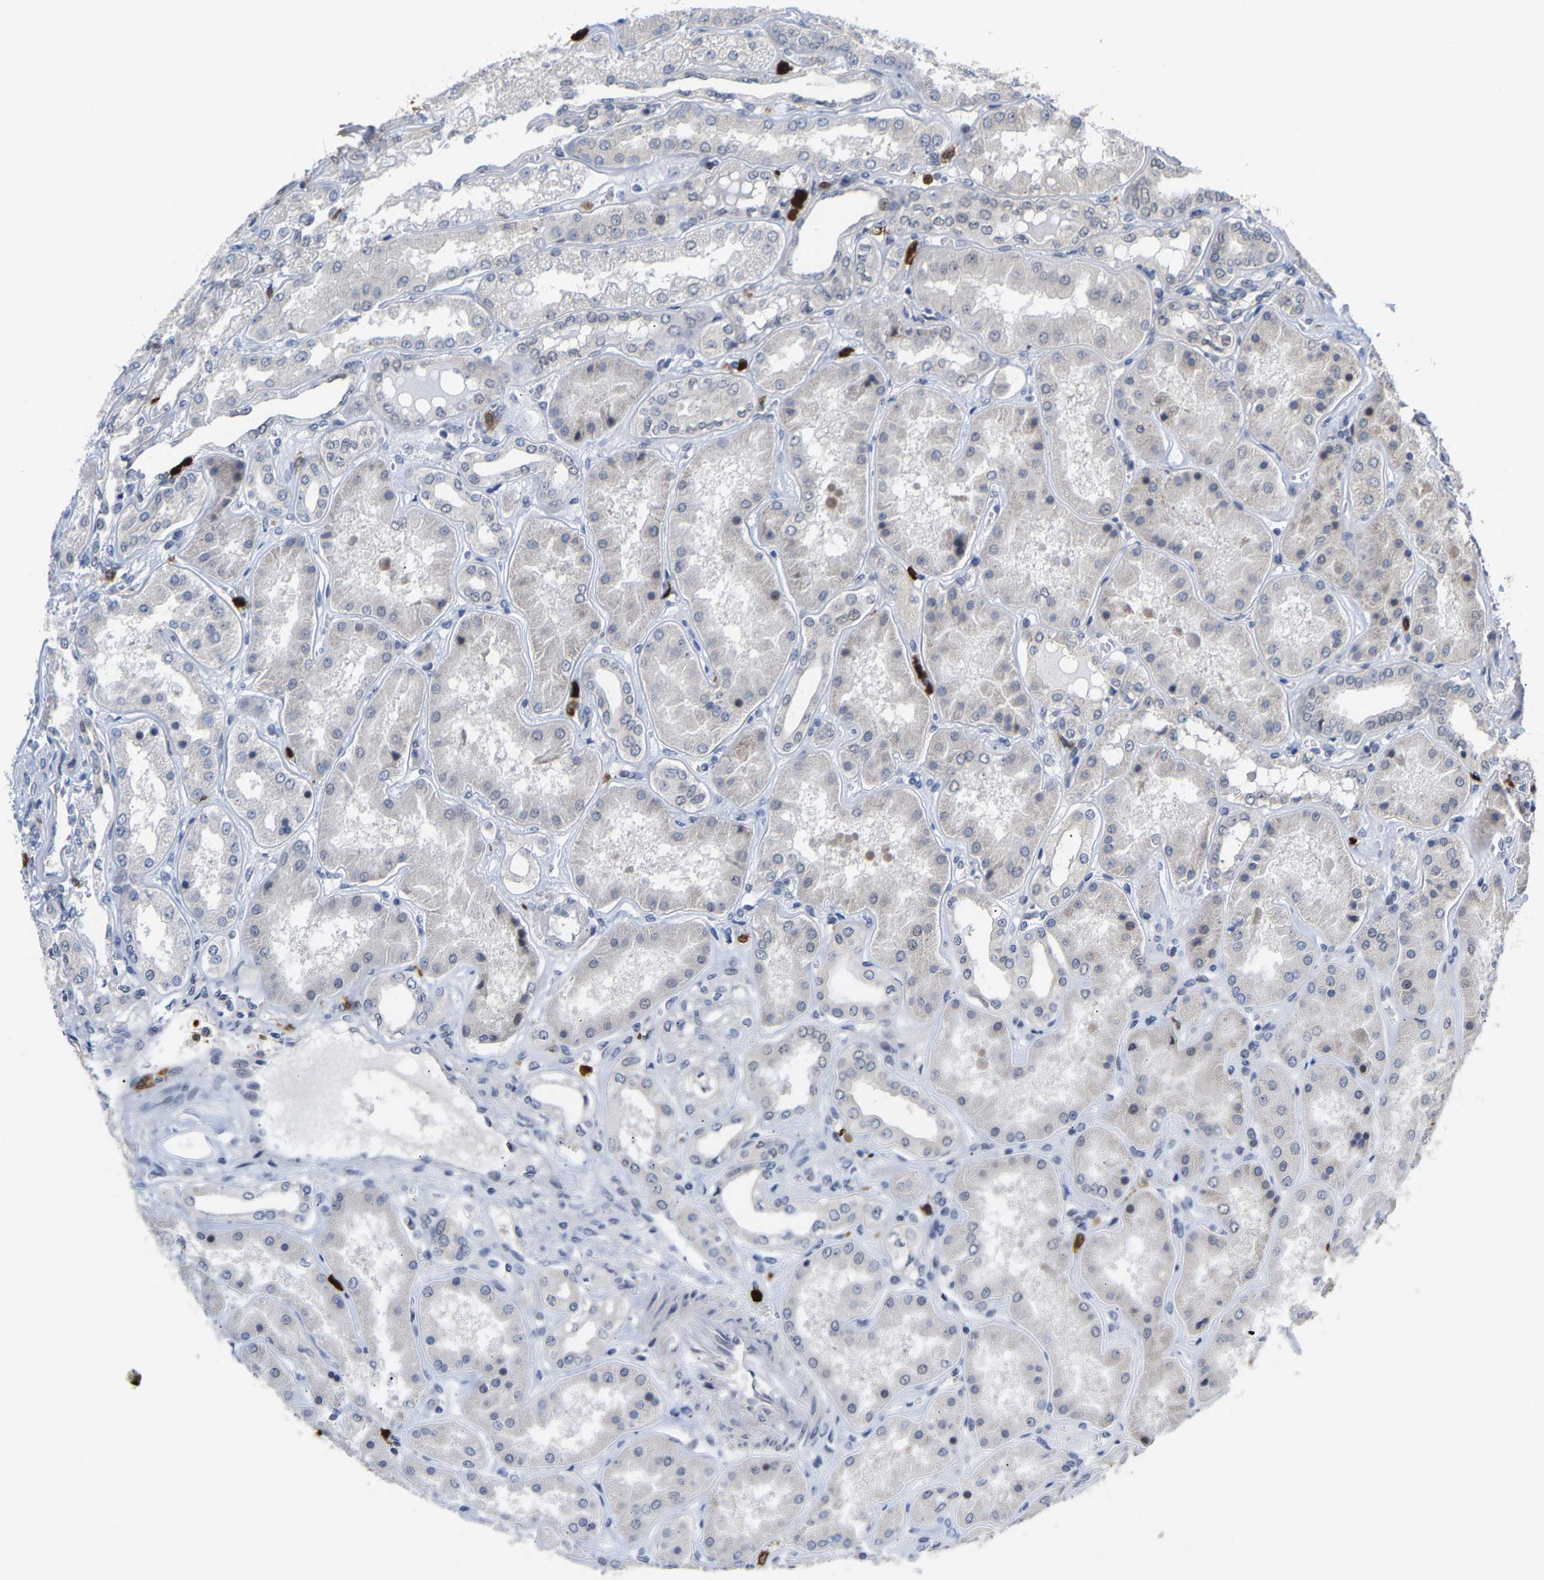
{"staining": {"intensity": "negative", "quantity": "none", "location": "none"}, "tissue": "kidney", "cell_type": "Cells in glomeruli", "image_type": "normal", "snomed": [{"axis": "morphology", "description": "Normal tissue, NOS"}, {"axis": "topography", "description": "Kidney"}], "caption": "High magnification brightfield microscopy of normal kidney stained with DAB (brown) and counterstained with hematoxylin (blue): cells in glomeruli show no significant positivity. (DAB immunohistochemistry (IHC), high magnification).", "gene": "TDRD7", "patient": {"sex": "female", "age": 56}}